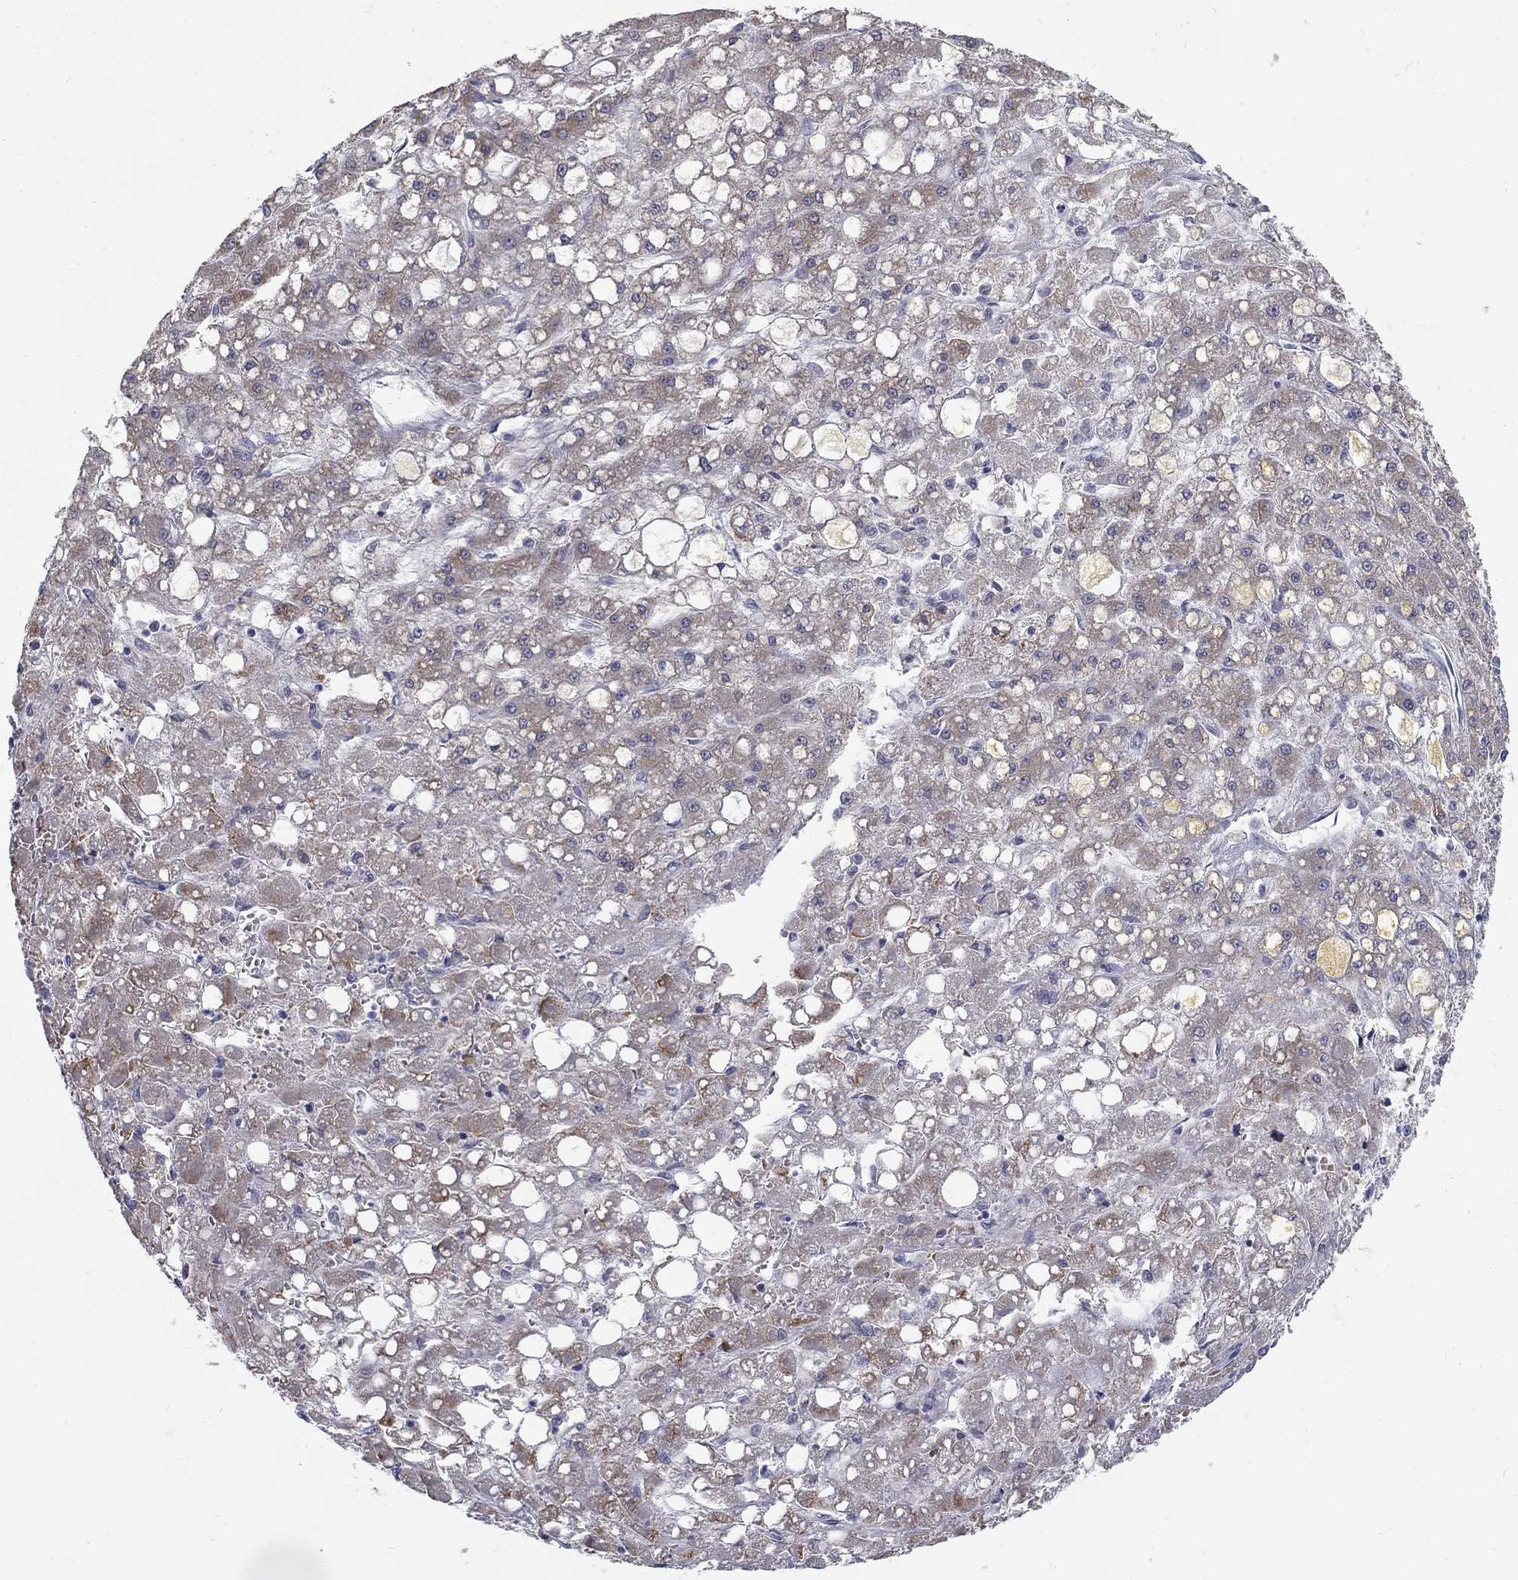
{"staining": {"intensity": "weak", "quantity": ">75%", "location": "cytoplasmic/membranous"}, "tissue": "liver cancer", "cell_type": "Tumor cells", "image_type": "cancer", "snomed": [{"axis": "morphology", "description": "Carcinoma, Hepatocellular, NOS"}, {"axis": "topography", "description": "Liver"}], "caption": "Immunohistochemistry (IHC) micrograph of neoplastic tissue: human liver cancer (hepatocellular carcinoma) stained using immunohistochemistry demonstrates low levels of weak protein expression localized specifically in the cytoplasmic/membranous of tumor cells, appearing as a cytoplasmic/membranous brown color.", "gene": "PANK3", "patient": {"sex": "male", "age": 67}}